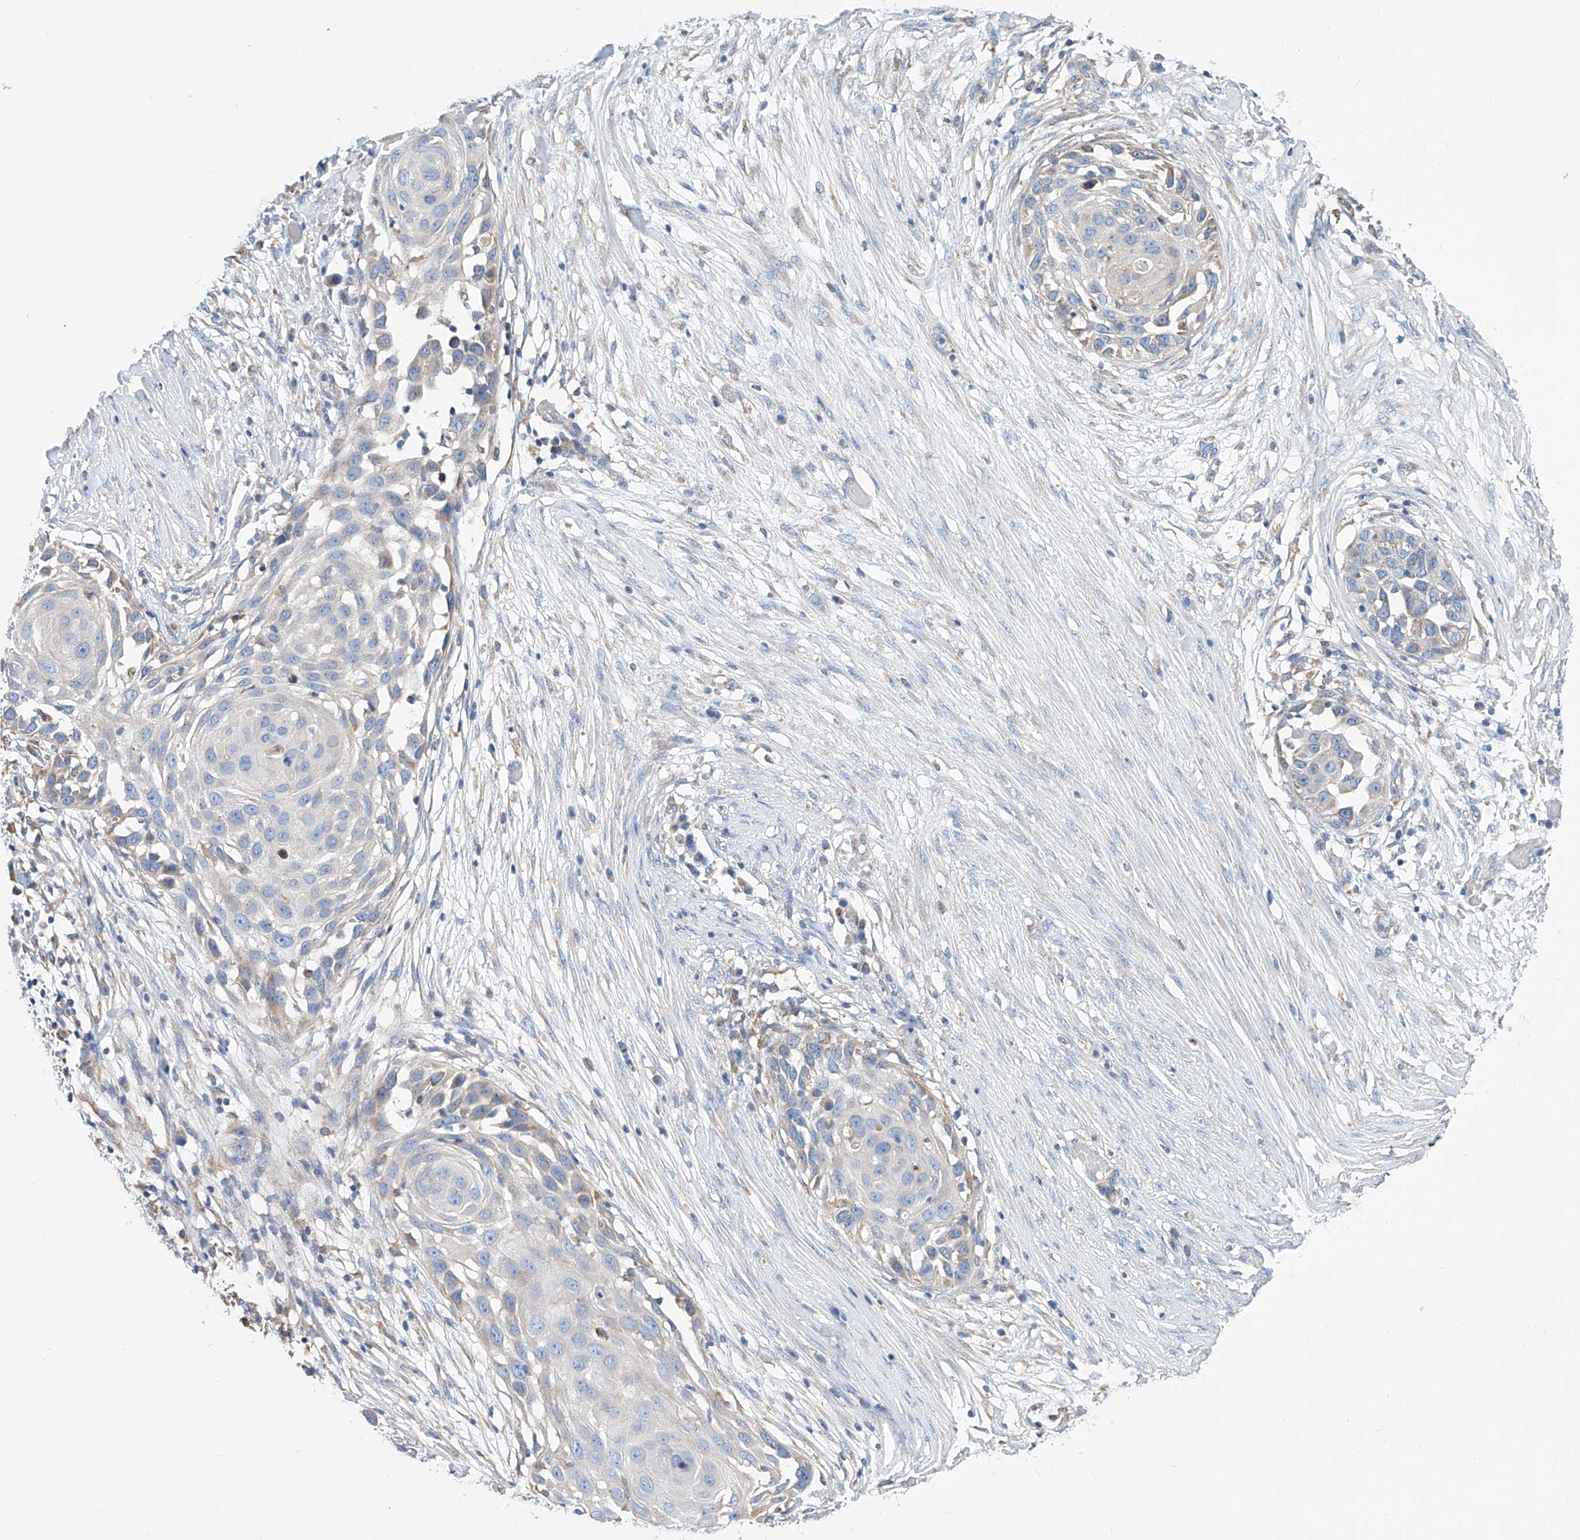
{"staining": {"intensity": "weak", "quantity": "<25%", "location": "cytoplasmic/membranous"}, "tissue": "skin cancer", "cell_type": "Tumor cells", "image_type": "cancer", "snomed": [{"axis": "morphology", "description": "Squamous cell carcinoma, NOS"}, {"axis": "topography", "description": "Skin"}], "caption": "High power microscopy photomicrograph of an IHC micrograph of squamous cell carcinoma (skin), revealing no significant staining in tumor cells.", "gene": "MAD2L1", "patient": {"sex": "female", "age": 44}}